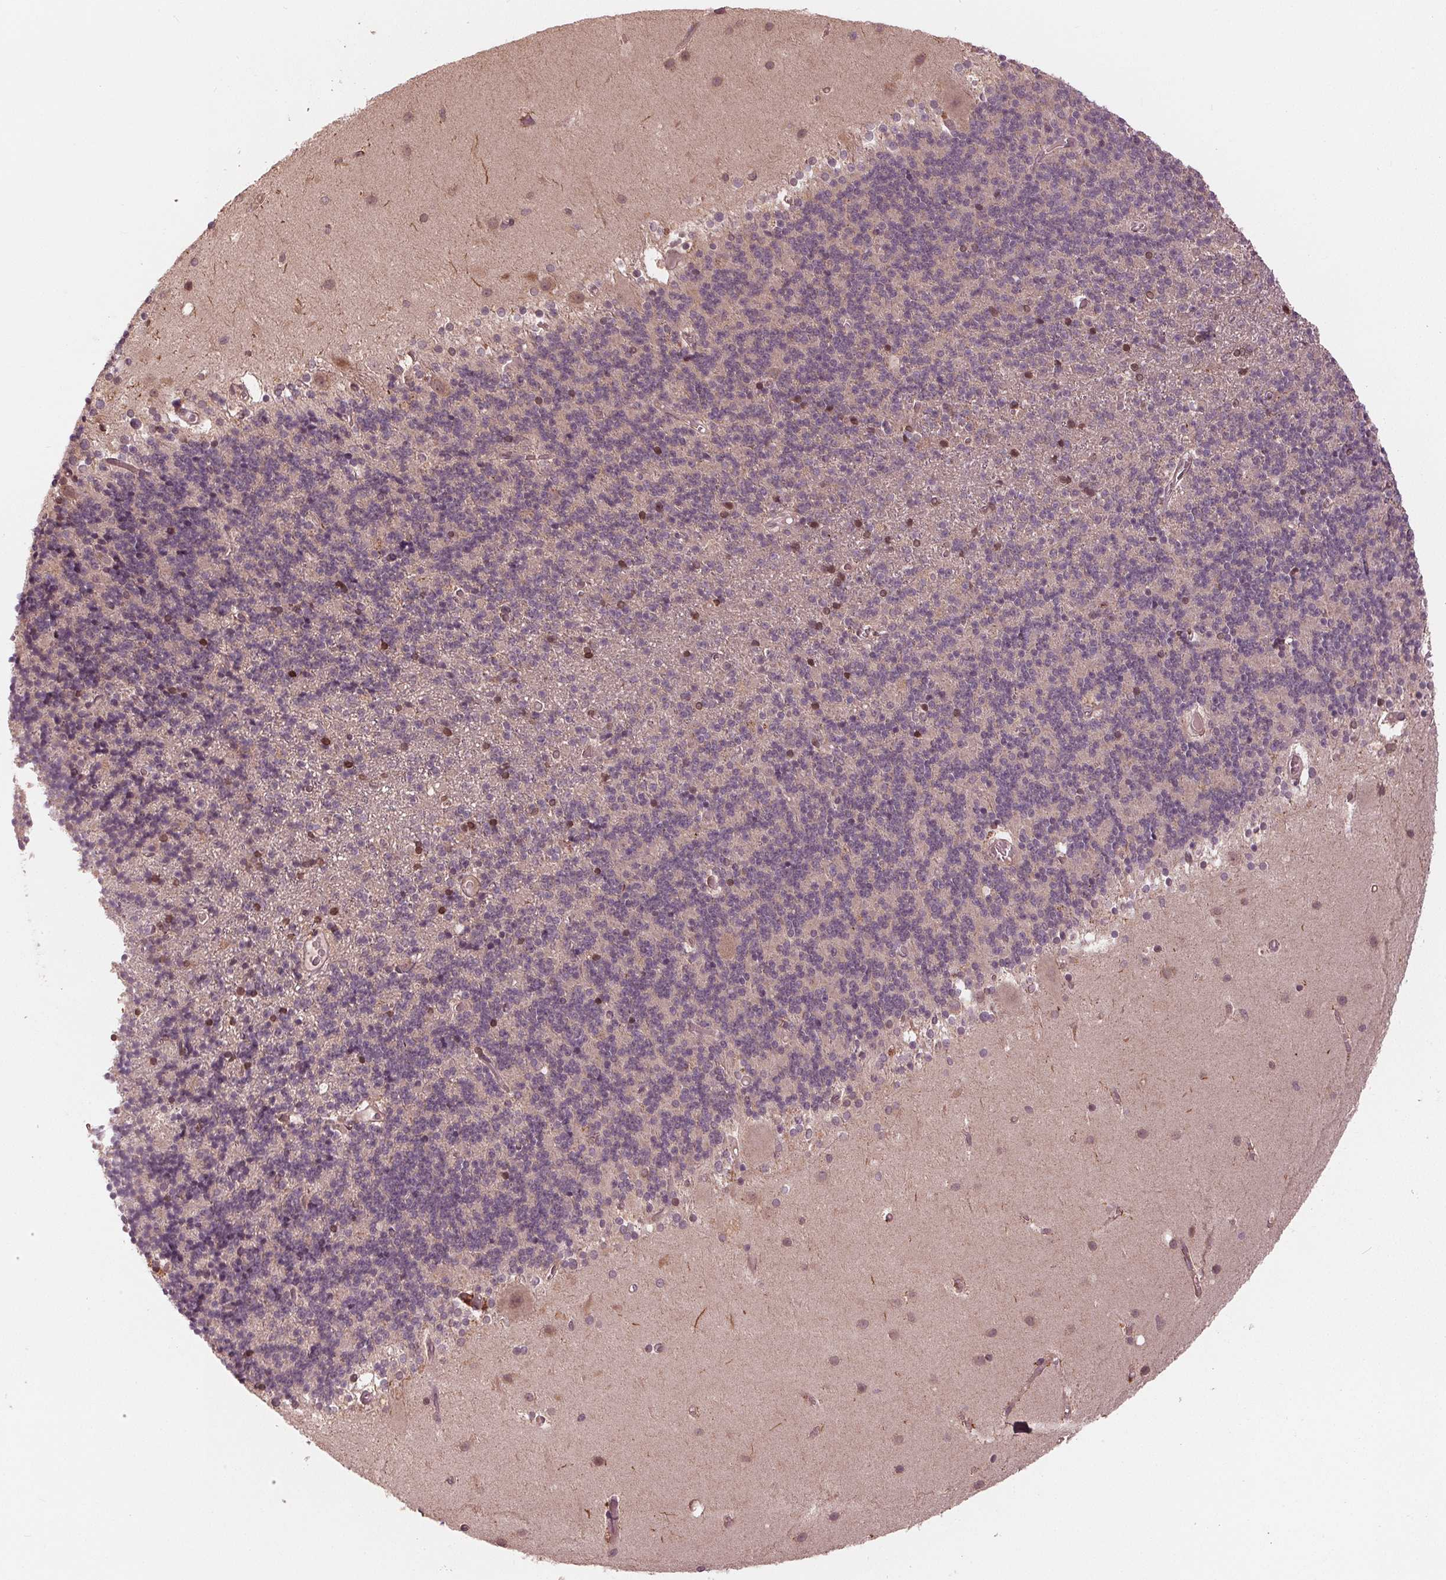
{"staining": {"intensity": "moderate", "quantity": "<25%", "location": "nuclear"}, "tissue": "cerebellum", "cell_type": "Cells in granular layer", "image_type": "normal", "snomed": [{"axis": "morphology", "description": "Normal tissue, NOS"}, {"axis": "topography", "description": "Cerebellum"}], "caption": "A brown stain labels moderate nuclear positivity of a protein in cells in granular layer of normal human cerebellum. Ihc stains the protein of interest in brown and the nuclei are stained blue.", "gene": "ZNF471", "patient": {"sex": "male", "age": 70}}